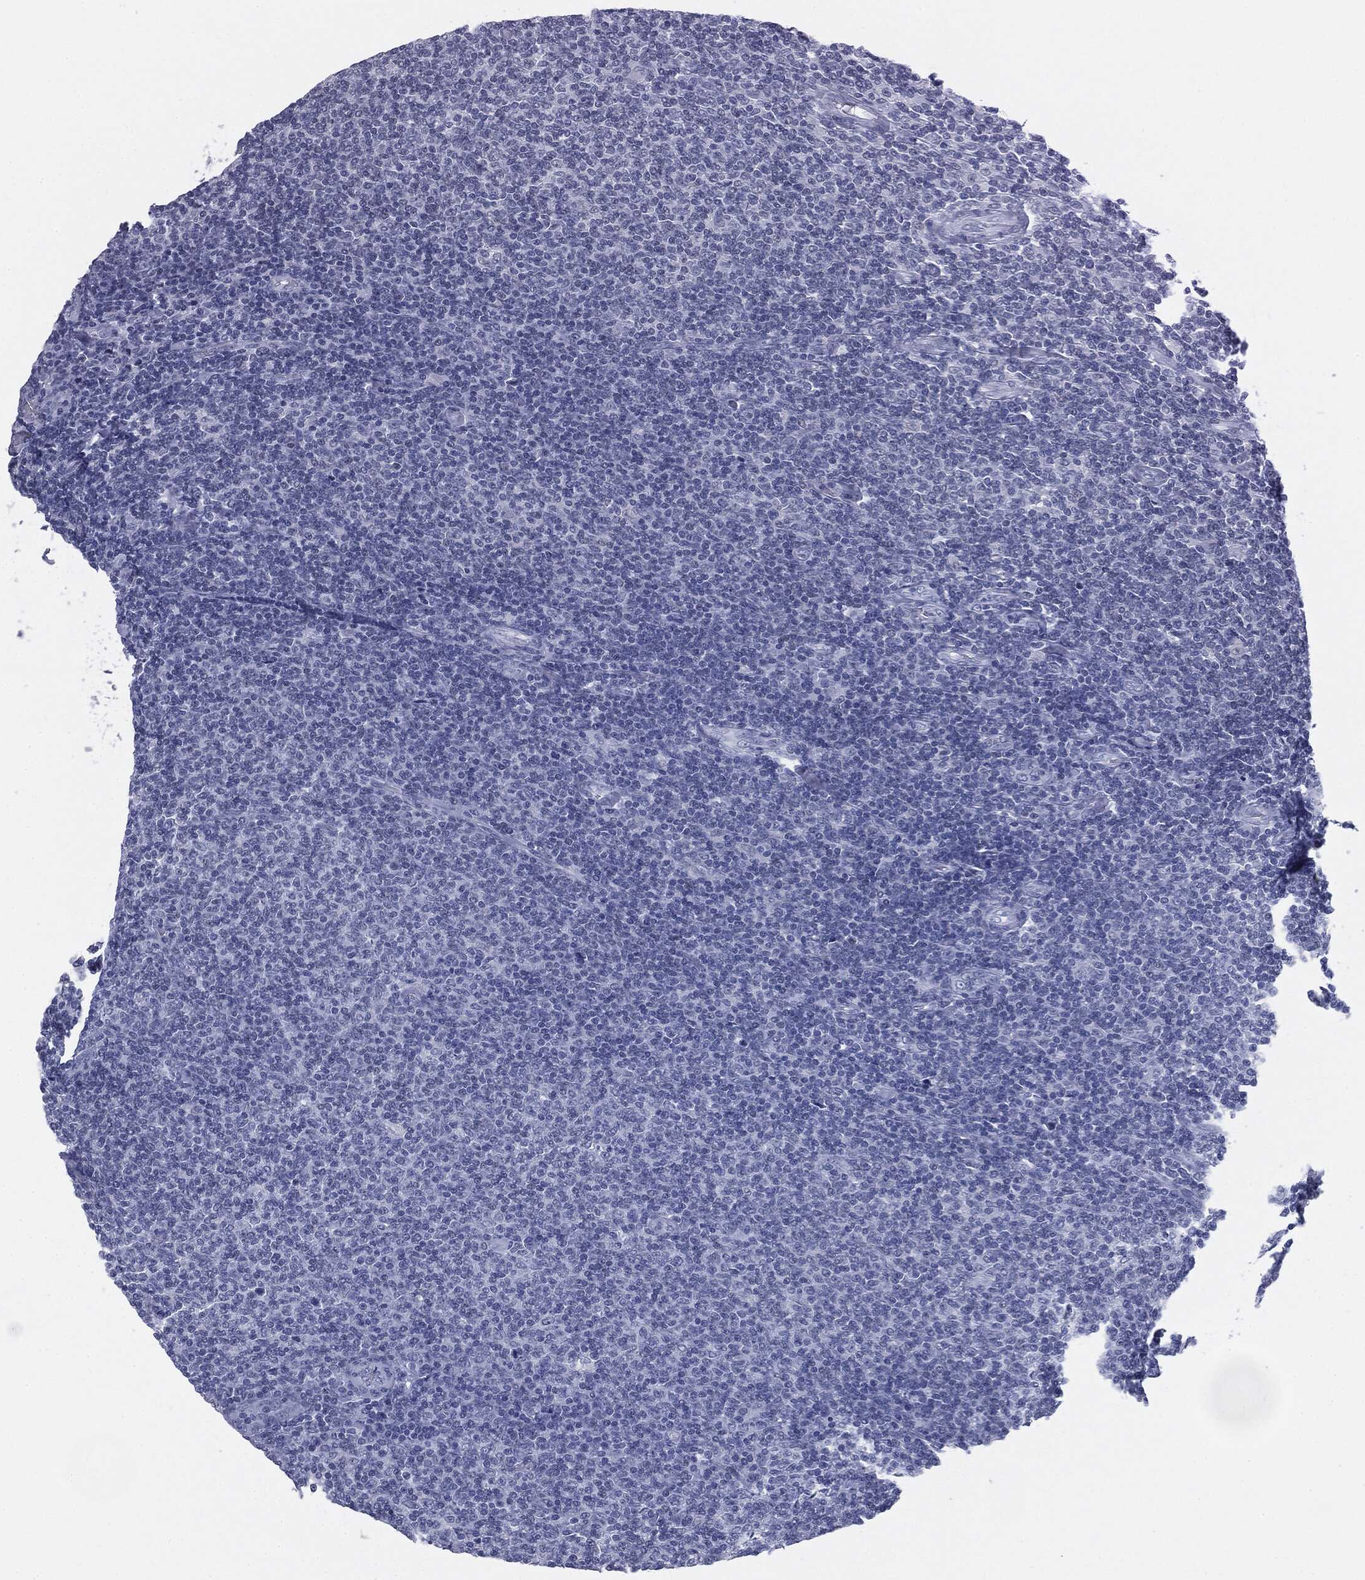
{"staining": {"intensity": "negative", "quantity": "none", "location": "none"}, "tissue": "lymphoma", "cell_type": "Tumor cells", "image_type": "cancer", "snomed": [{"axis": "morphology", "description": "Malignant lymphoma, non-Hodgkin's type, Low grade"}, {"axis": "topography", "description": "Lymph node"}], "caption": "High power microscopy micrograph of an immunohistochemistry photomicrograph of lymphoma, revealing no significant expression in tumor cells.", "gene": "TPO", "patient": {"sex": "male", "age": 52}}